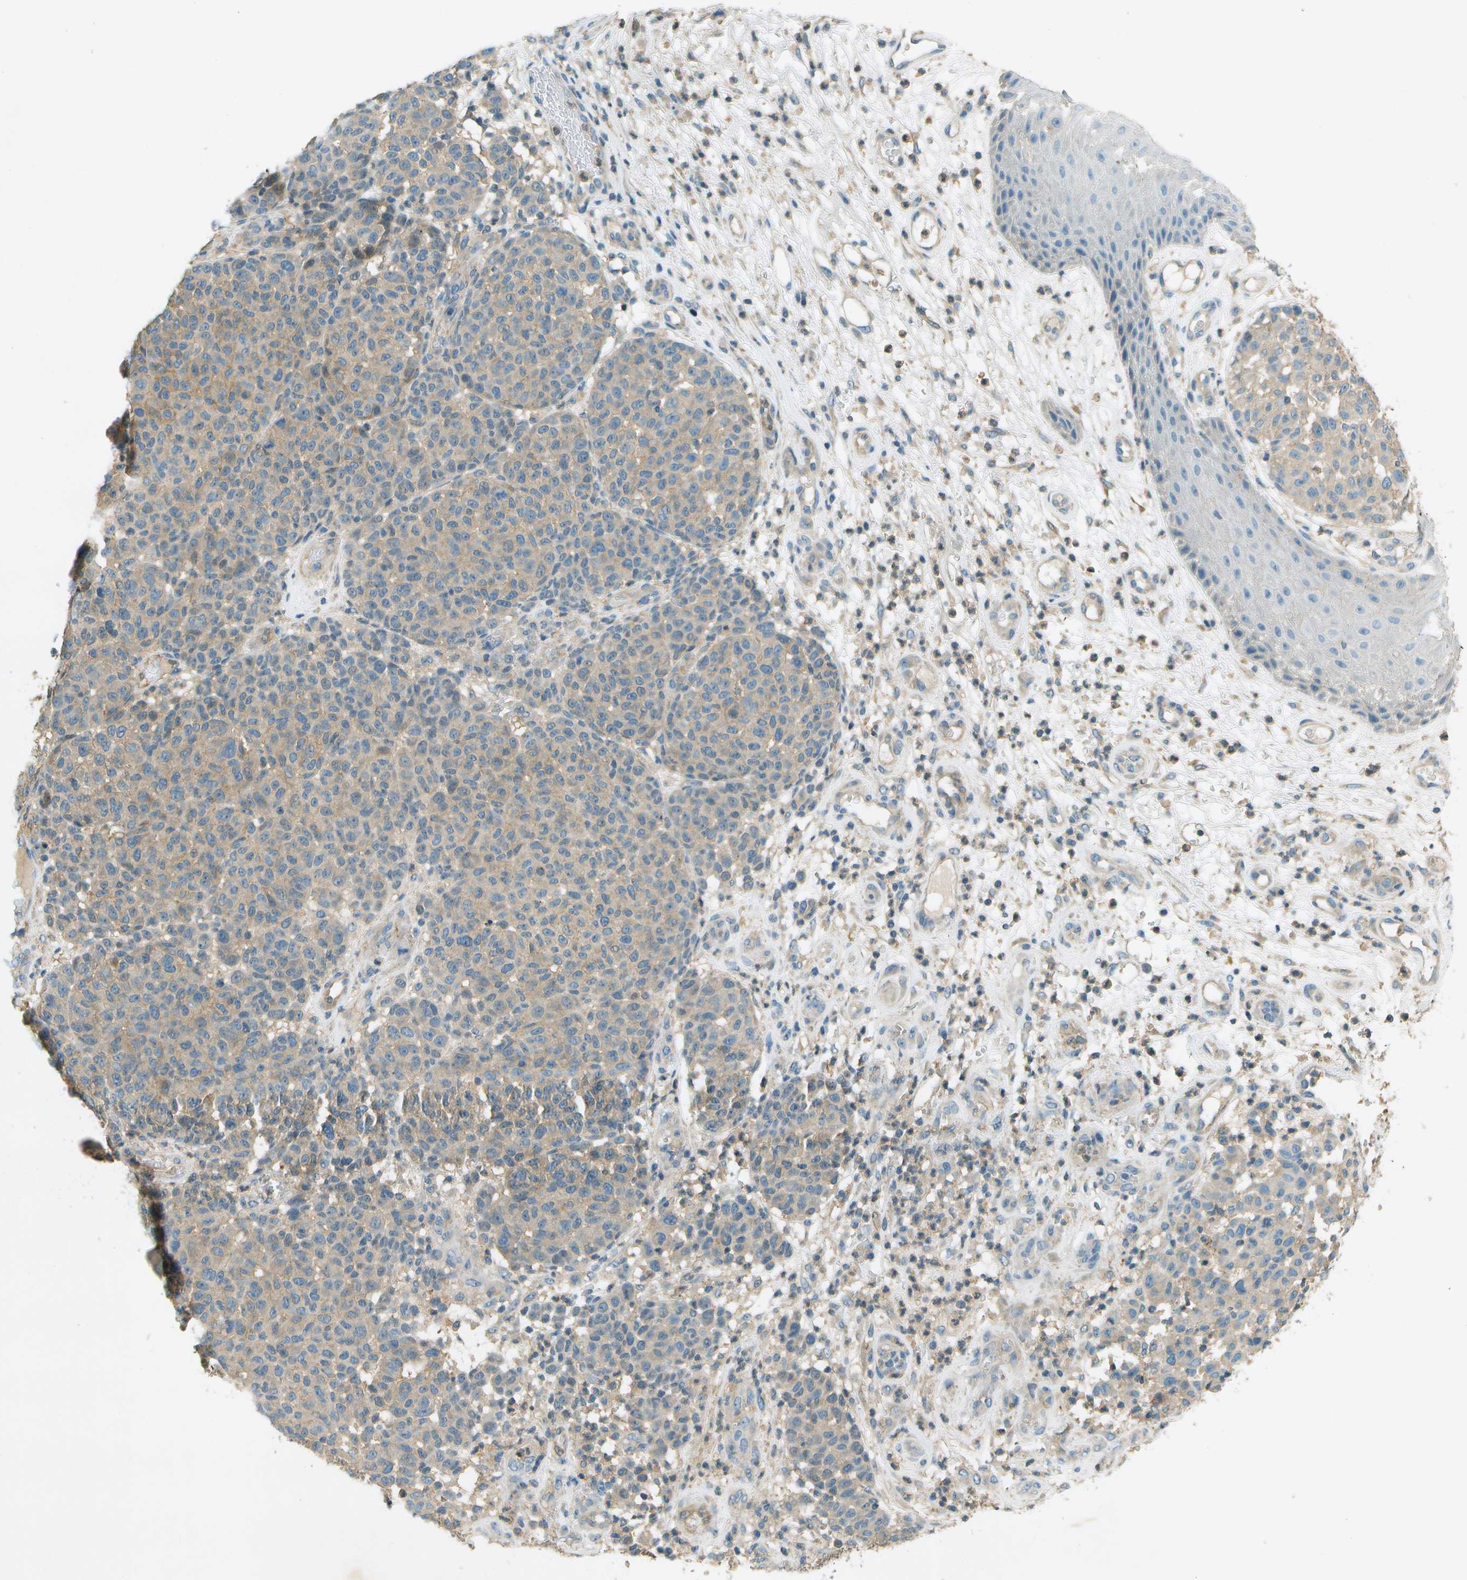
{"staining": {"intensity": "weak", "quantity": "<25%", "location": "cytoplasmic/membranous"}, "tissue": "melanoma", "cell_type": "Tumor cells", "image_type": "cancer", "snomed": [{"axis": "morphology", "description": "Malignant melanoma, NOS"}, {"axis": "topography", "description": "Skin"}], "caption": "There is no significant staining in tumor cells of malignant melanoma.", "gene": "NUDT4", "patient": {"sex": "male", "age": 59}}